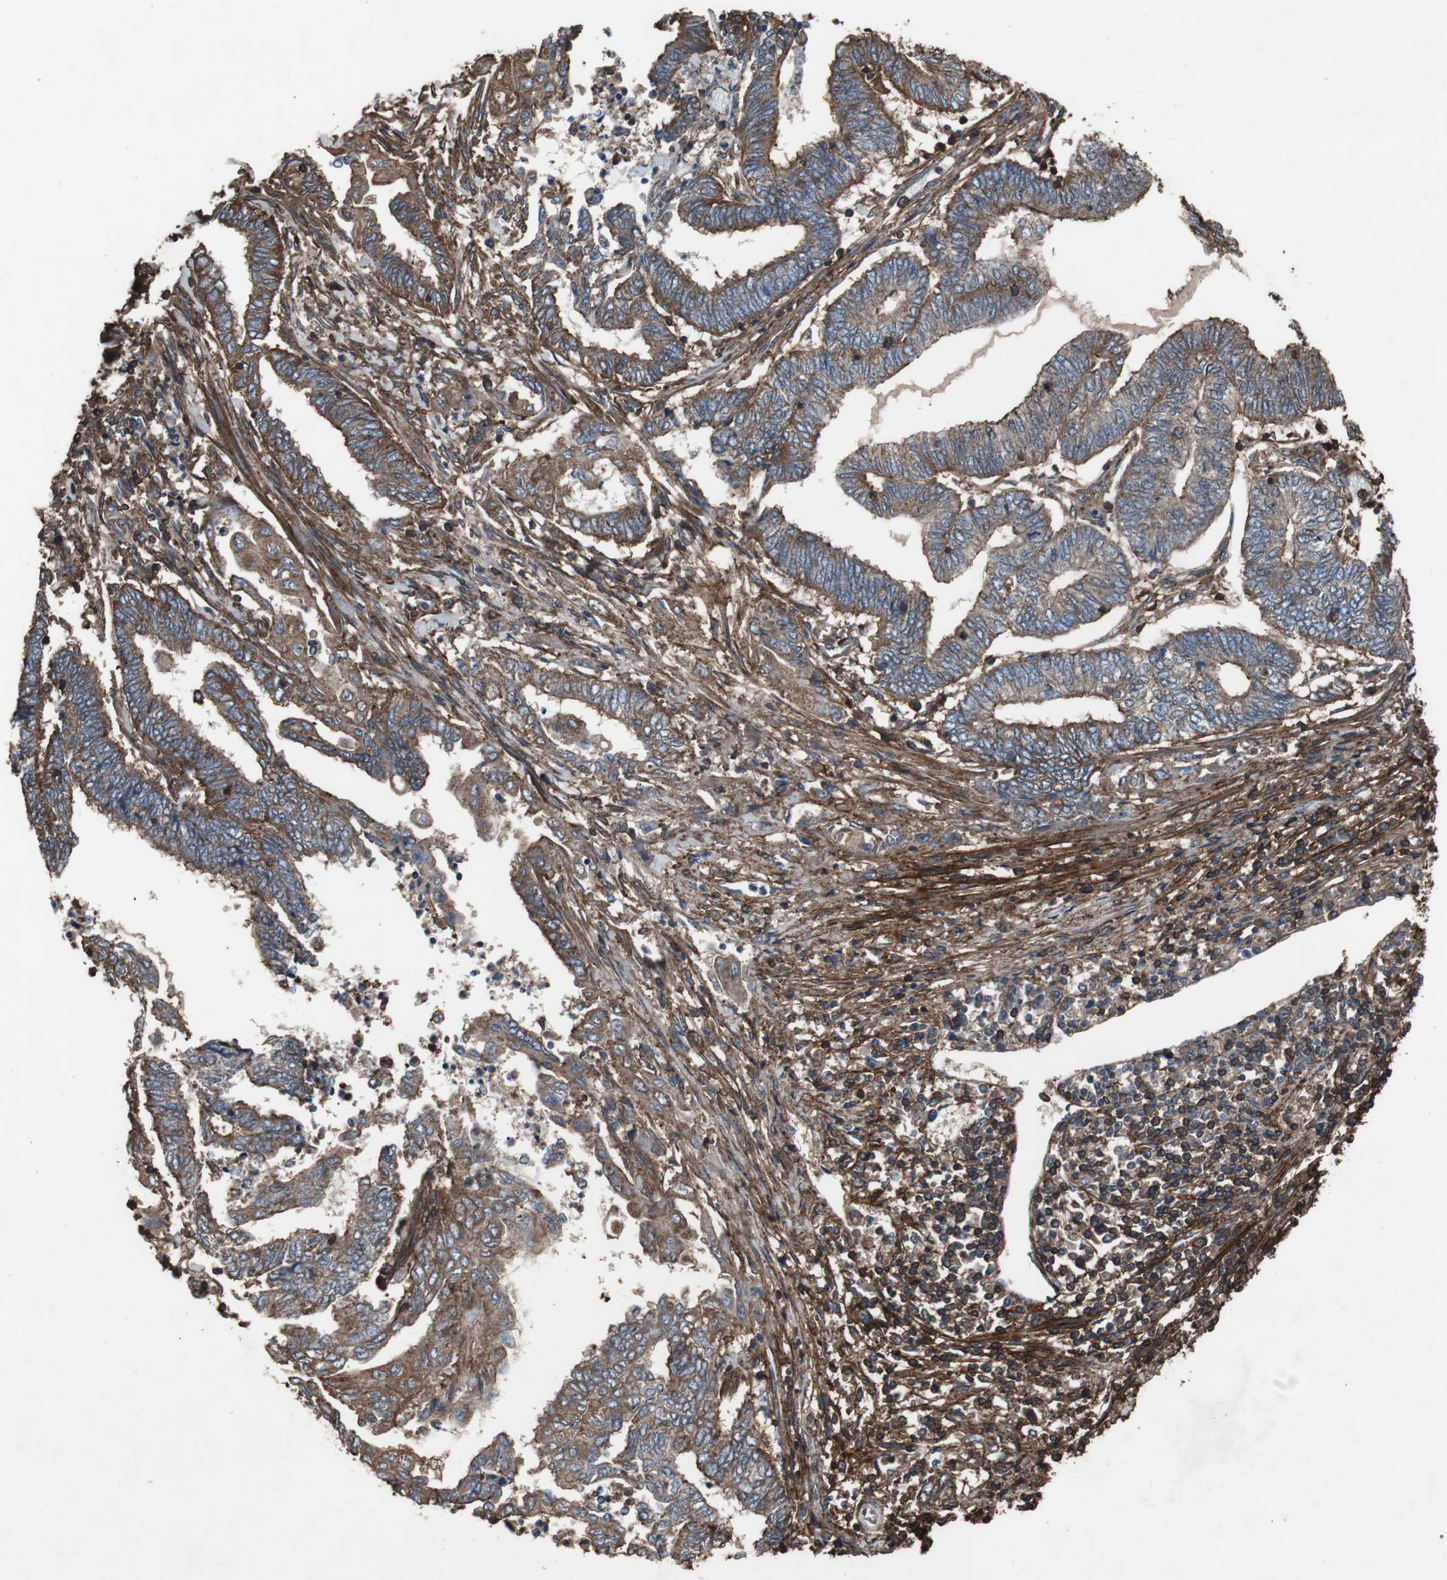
{"staining": {"intensity": "moderate", "quantity": ">75%", "location": "cytoplasmic/membranous"}, "tissue": "endometrial cancer", "cell_type": "Tumor cells", "image_type": "cancer", "snomed": [{"axis": "morphology", "description": "Adenocarcinoma, NOS"}, {"axis": "topography", "description": "Uterus"}, {"axis": "topography", "description": "Endometrium"}], "caption": "Immunohistochemical staining of human adenocarcinoma (endometrial) reveals medium levels of moderate cytoplasmic/membranous positivity in about >75% of tumor cells.", "gene": "COL6A2", "patient": {"sex": "female", "age": 70}}